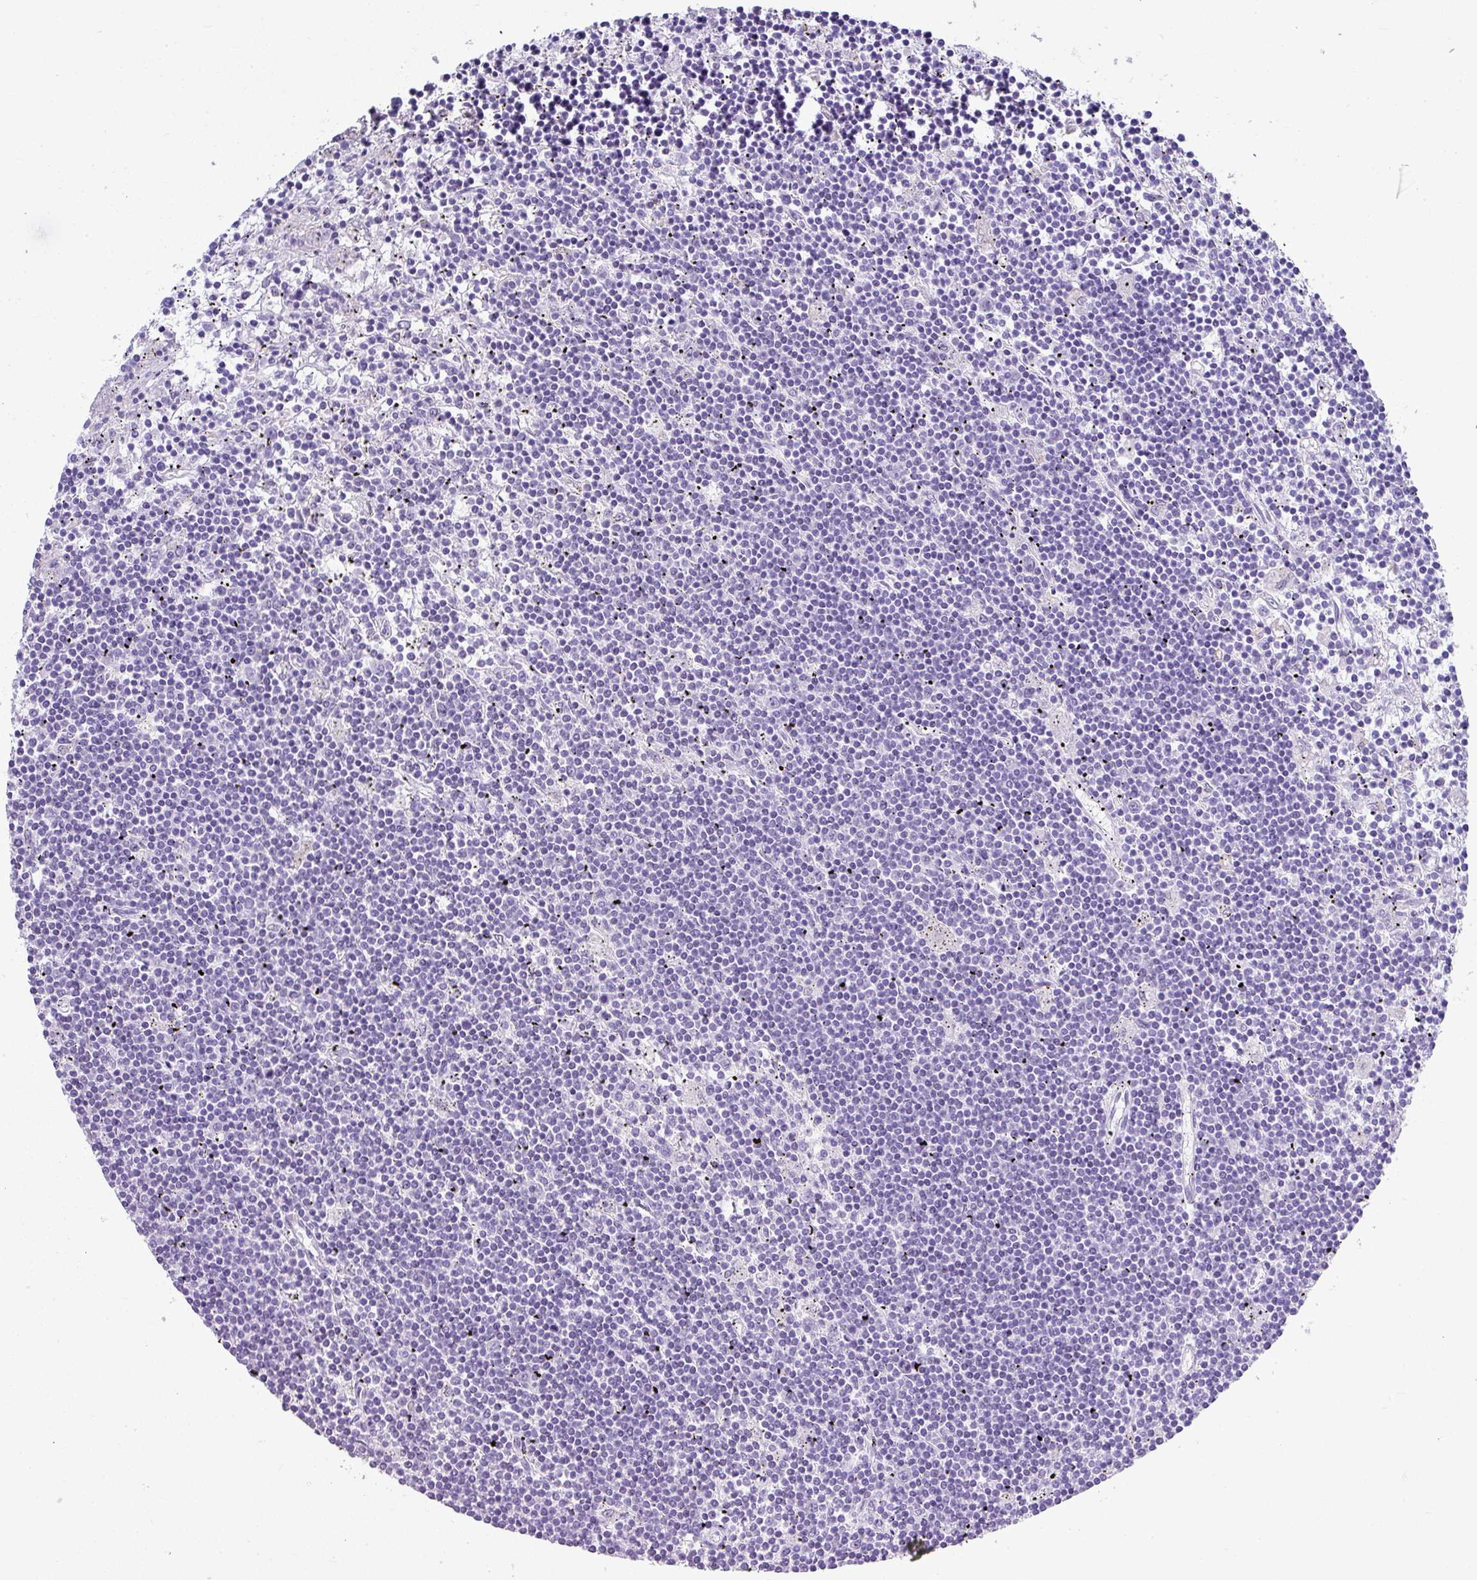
{"staining": {"intensity": "negative", "quantity": "none", "location": "none"}, "tissue": "lymphoma", "cell_type": "Tumor cells", "image_type": "cancer", "snomed": [{"axis": "morphology", "description": "Malignant lymphoma, non-Hodgkin's type, Low grade"}, {"axis": "topography", "description": "Spleen"}], "caption": "Tumor cells are negative for brown protein staining in lymphoma.", "gene": "ZNF568", "patient": {"sex": "male", "age": 76}}